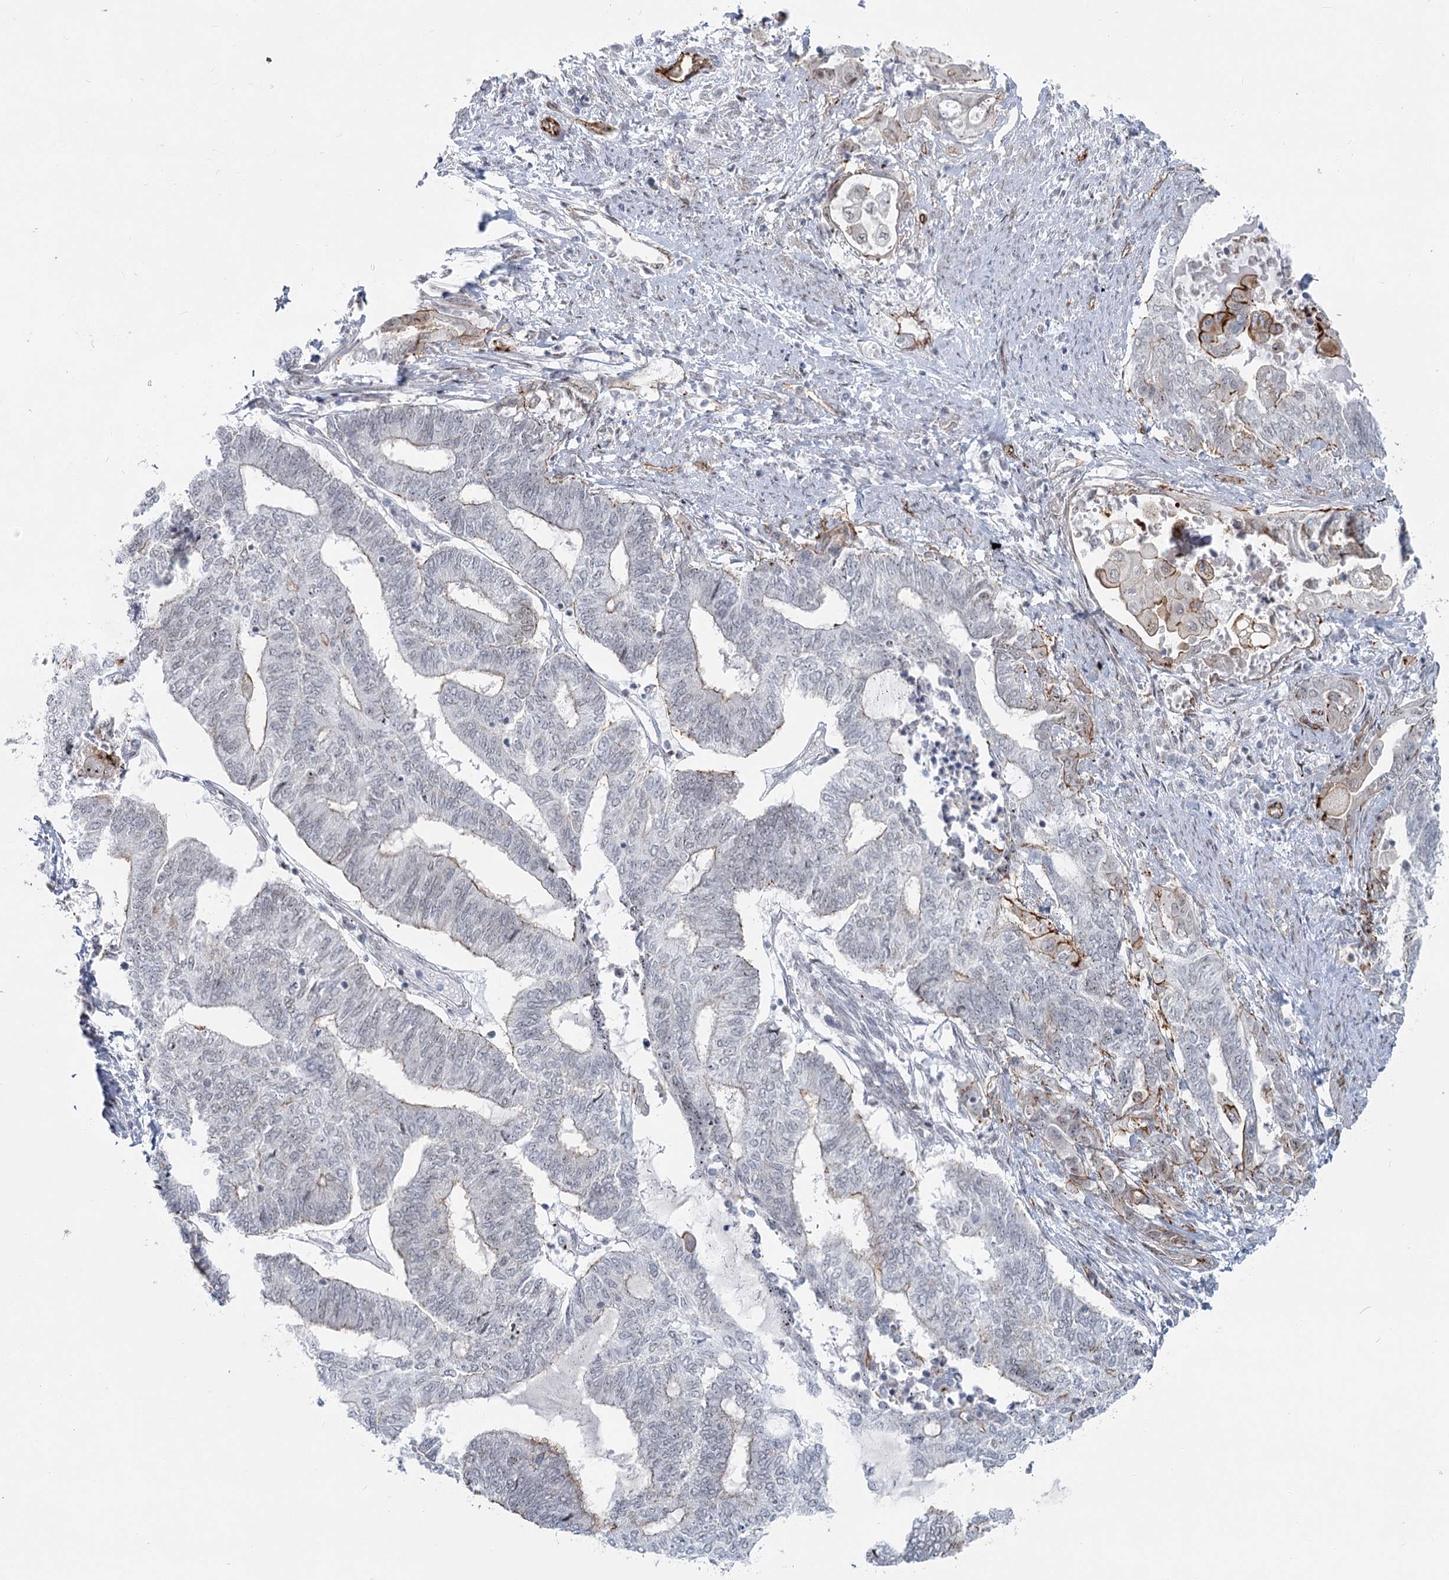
{"staining": {"intensity": "moderate", "quantity": "<25%", "location": "cytoplasmic/membranous"}, "tissue": "endometrial cancer", "cell_type": "Tumor cells", "image_type": "cancer", "snomed": [{"axis": "morphology", "description": "Adenocarcinoma, NOS"}, {"axis": "topography", "description": "Uterus"}, {"axis": "topography", "description": "Endometrium"}], "caption": "Endometrial cancer (adenocarcinoma) stained with immunohistochemistry displays moderate cytoplasmic/membranous positivity in about <25% of tumor cells.", "gene": "ABHD8", "patient": {"sex": "female", "age": 70}}